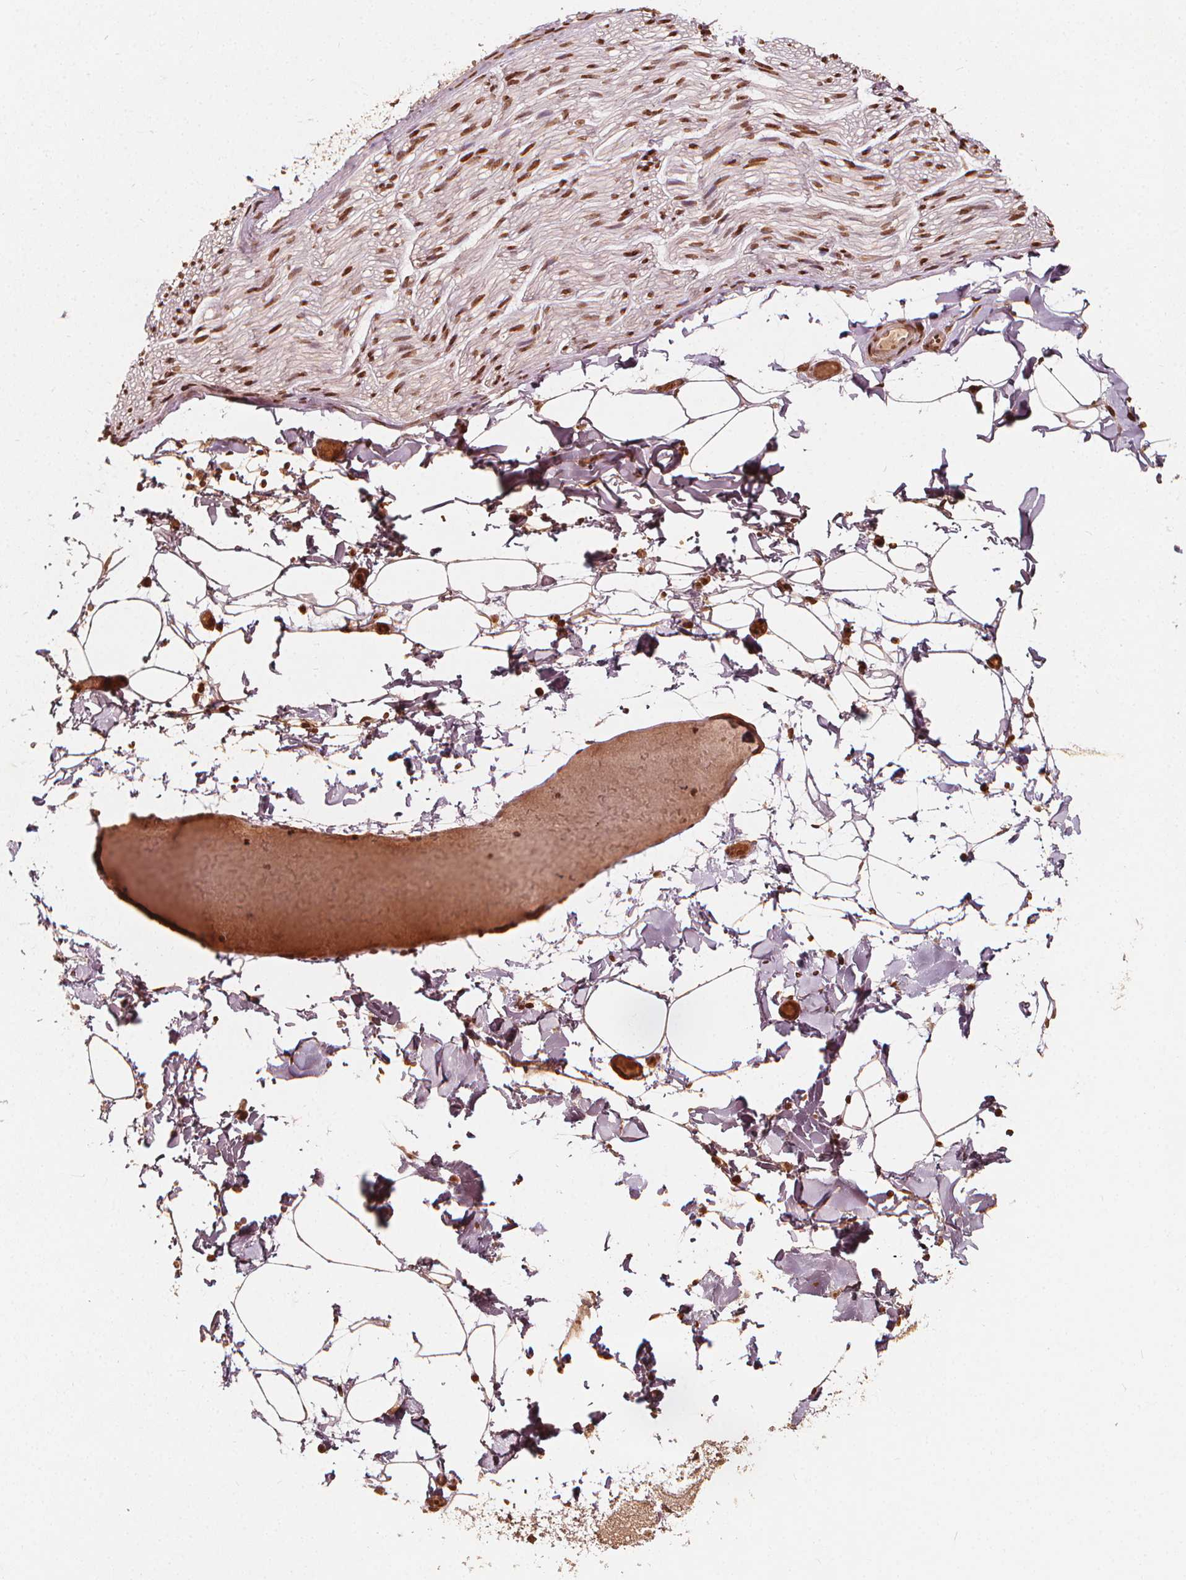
{"staining": {"intensity": "moderate", "quantity": ">75%", "location": "nuclear"}, "tissue": "adipose tissue", "cell_type": "Adipocytes", "image_type": "normal", "snomed": [{"axis": "morphology", "description": "Normal tissue, NOS"}, {"axis": "topography", "description": "Gallbladder"}, {"axis": "topography", "description": "Peripheral nerve tissue"}], "caption": "Immunohistochemical staining of normal adipose tissue reveals moderate nuclear protein staining in approximately >75% of adipocytes.", "gene": "H3C14", "patient": {"sex": "female", "age": 45}}